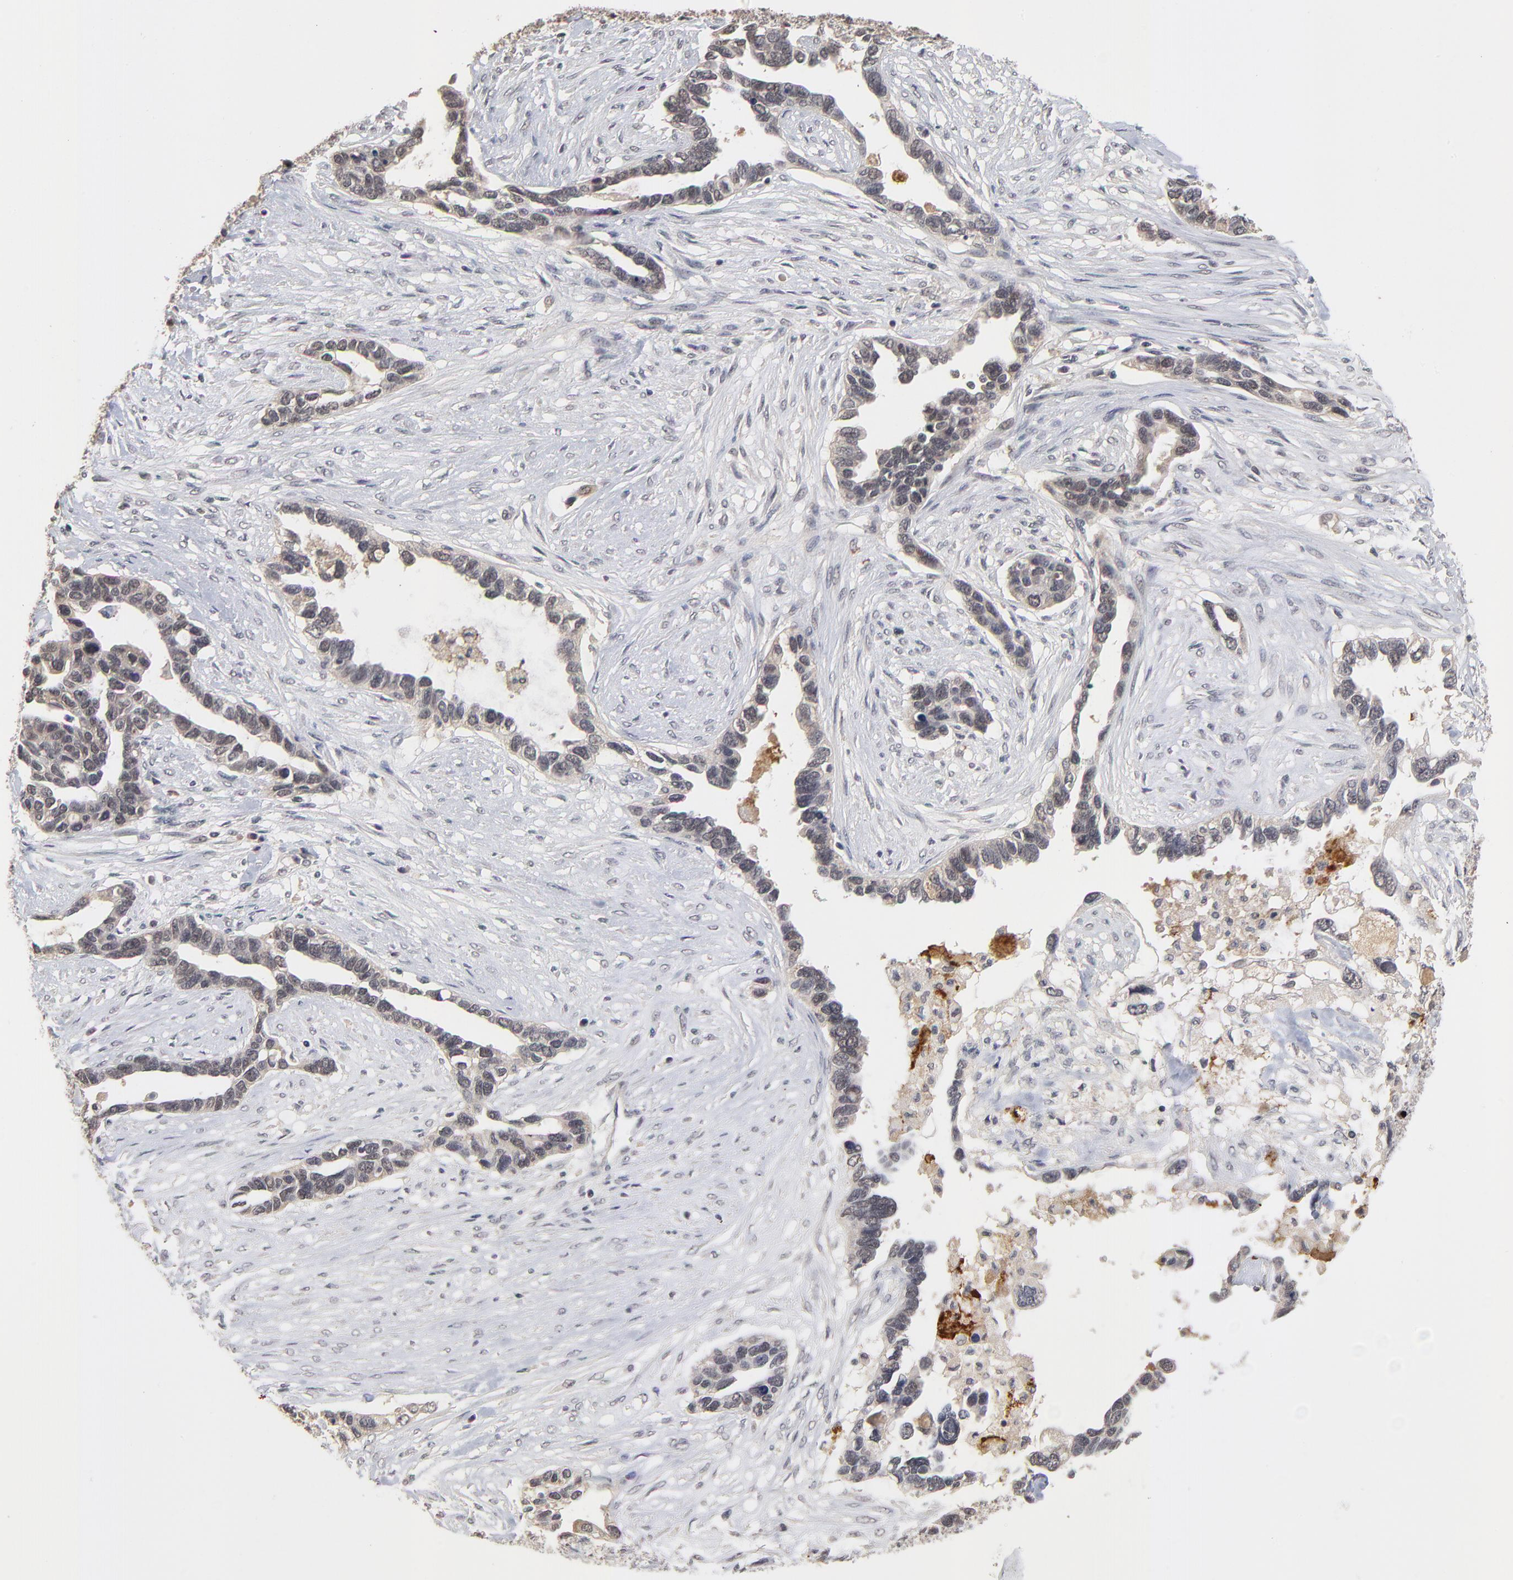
{"staining": {"intensity": "weak", "quantity": ">75%", "location": "cytoplasmic/membranous"}, "tissue": "ovarian cancer", "cell_type": "Tumor cells", "image_type": "cancer", "snomed": [{"axis": "morphology", "description": "Cystadenocarcinoma, serous, NOS"}, {"axis": "topography", "description": "Ovary"}], "caption": "Protein analysis of serous cystadenocarcinoma (ovarian) tissue exhibits weak cytoplasmic/membranous expression in about >75% of tumor cells.", "gene": "WSB1", "patient": {"sex": "female", "age": 54}}